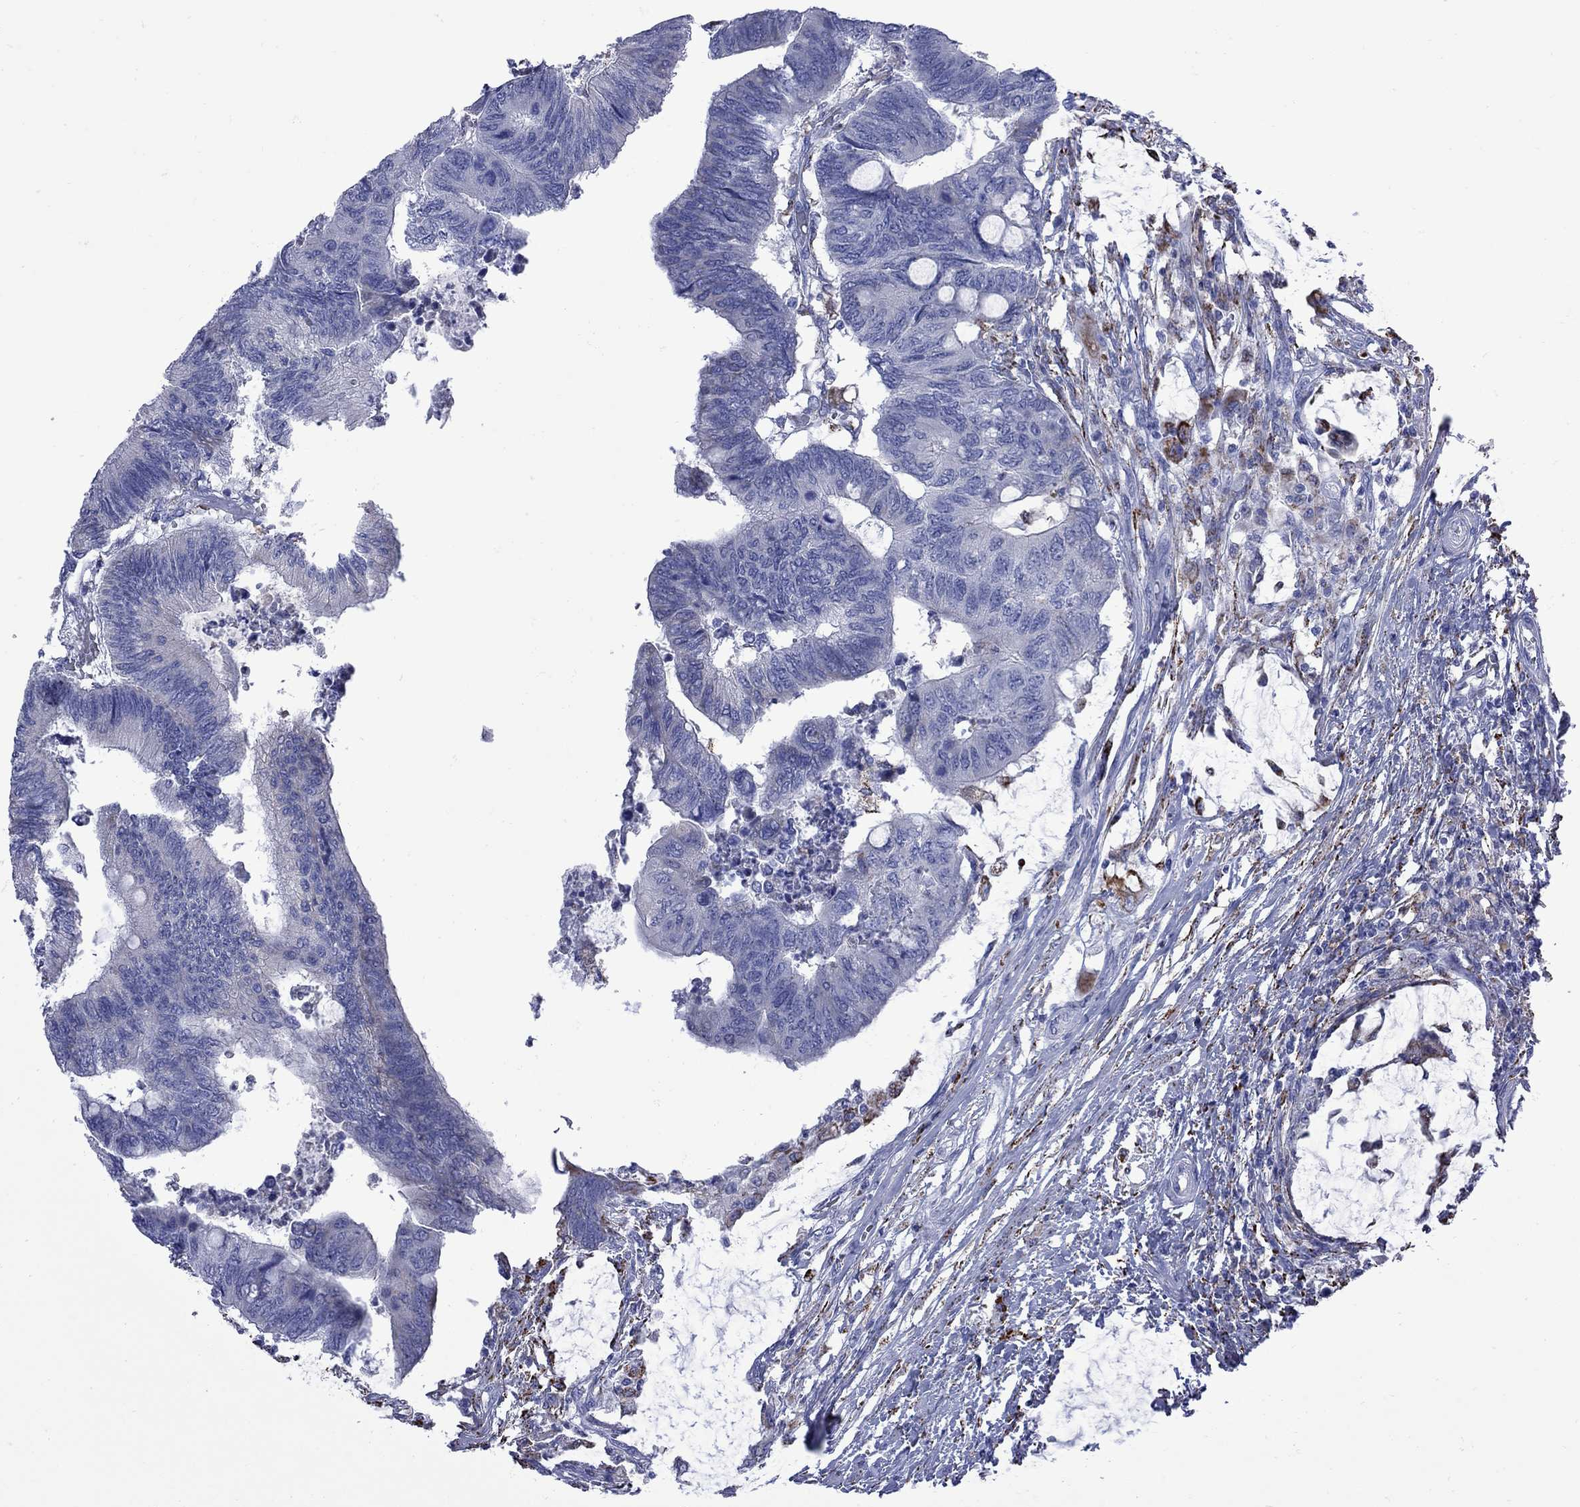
{"staining": {"intensity": "negative", "quantity": "none", "location": "none"}, "tissue": "colorectal cancer", "cell_type": "Tumor cells", "image_type": "cancer", "snomed": [{"axis": "morphology", "description": "Normal tissue, NOS"}, {"axis": "morphology", "description": "Adenocarcinoma, NOS"}, {"axis": "topography", "description": "Rectum"}, {"axis": "topography", "description": "Peripheral nerve tissue"}], "caption": "This is an immunohistochemistry image of human colorectal cancer (adenocarcinoma). There is no expression in tumor cells.", "gene": "SESTD1", "patient": {"sex": "male", "age": 92}}